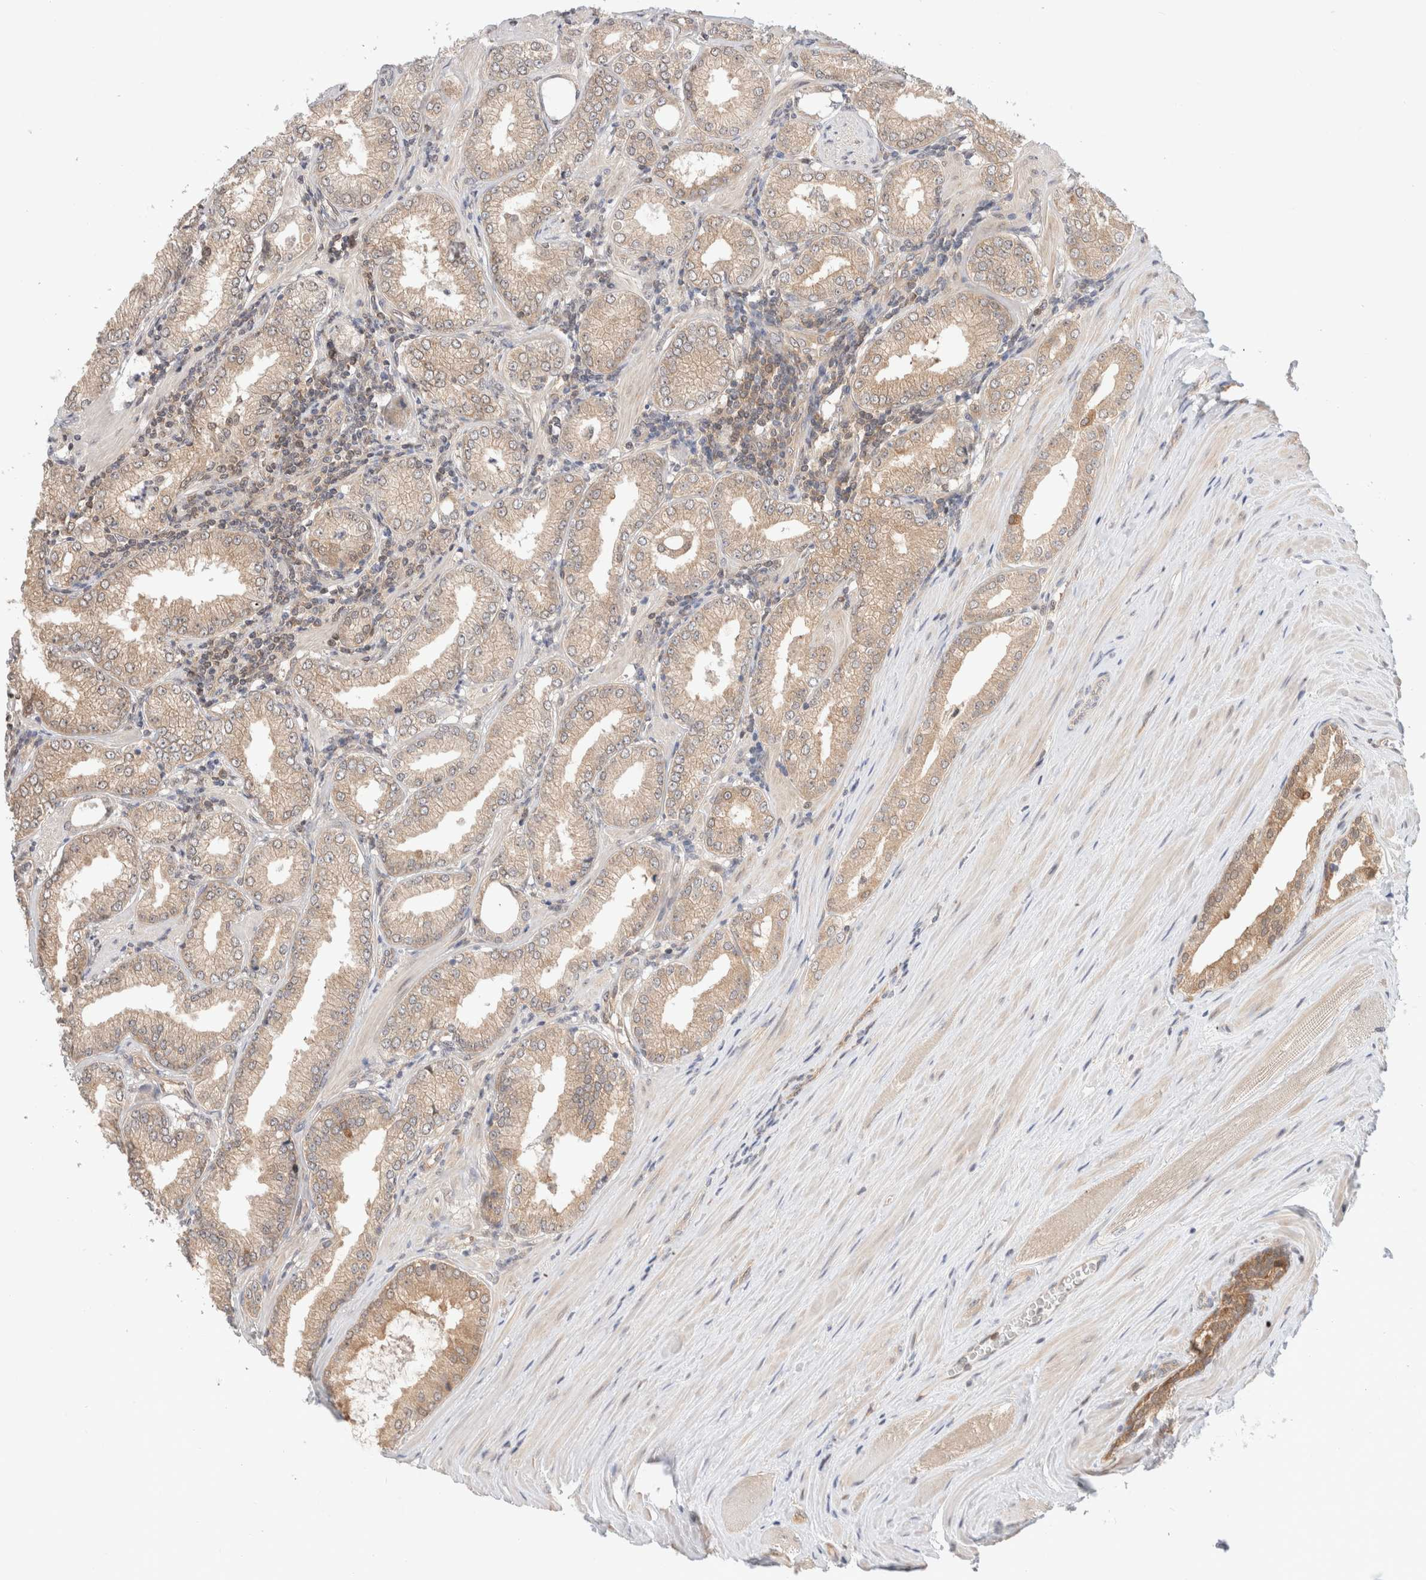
{"staining": {"intensity": "weak", "quantity": ">75%", "location": "cytoplasmic/membranous"}, "tissue": "prostate cancer", "cell_type": "Tumor cells", "image_type": "cancer", "snomed": [{"axis": "morphology", "description": "Adenocarcinoma, Low grade"}, {"axis": "topography", "description": "Prostate"}], "caption": "Prostate low-grade adenocarcinoma stained with immunohistochemistry (IHC) shows weak cytoplasmic/membranous expression in about >75% of tumor cells.", "gene": "C17orf97", "patient": {"sex": "male", "age": 62}}